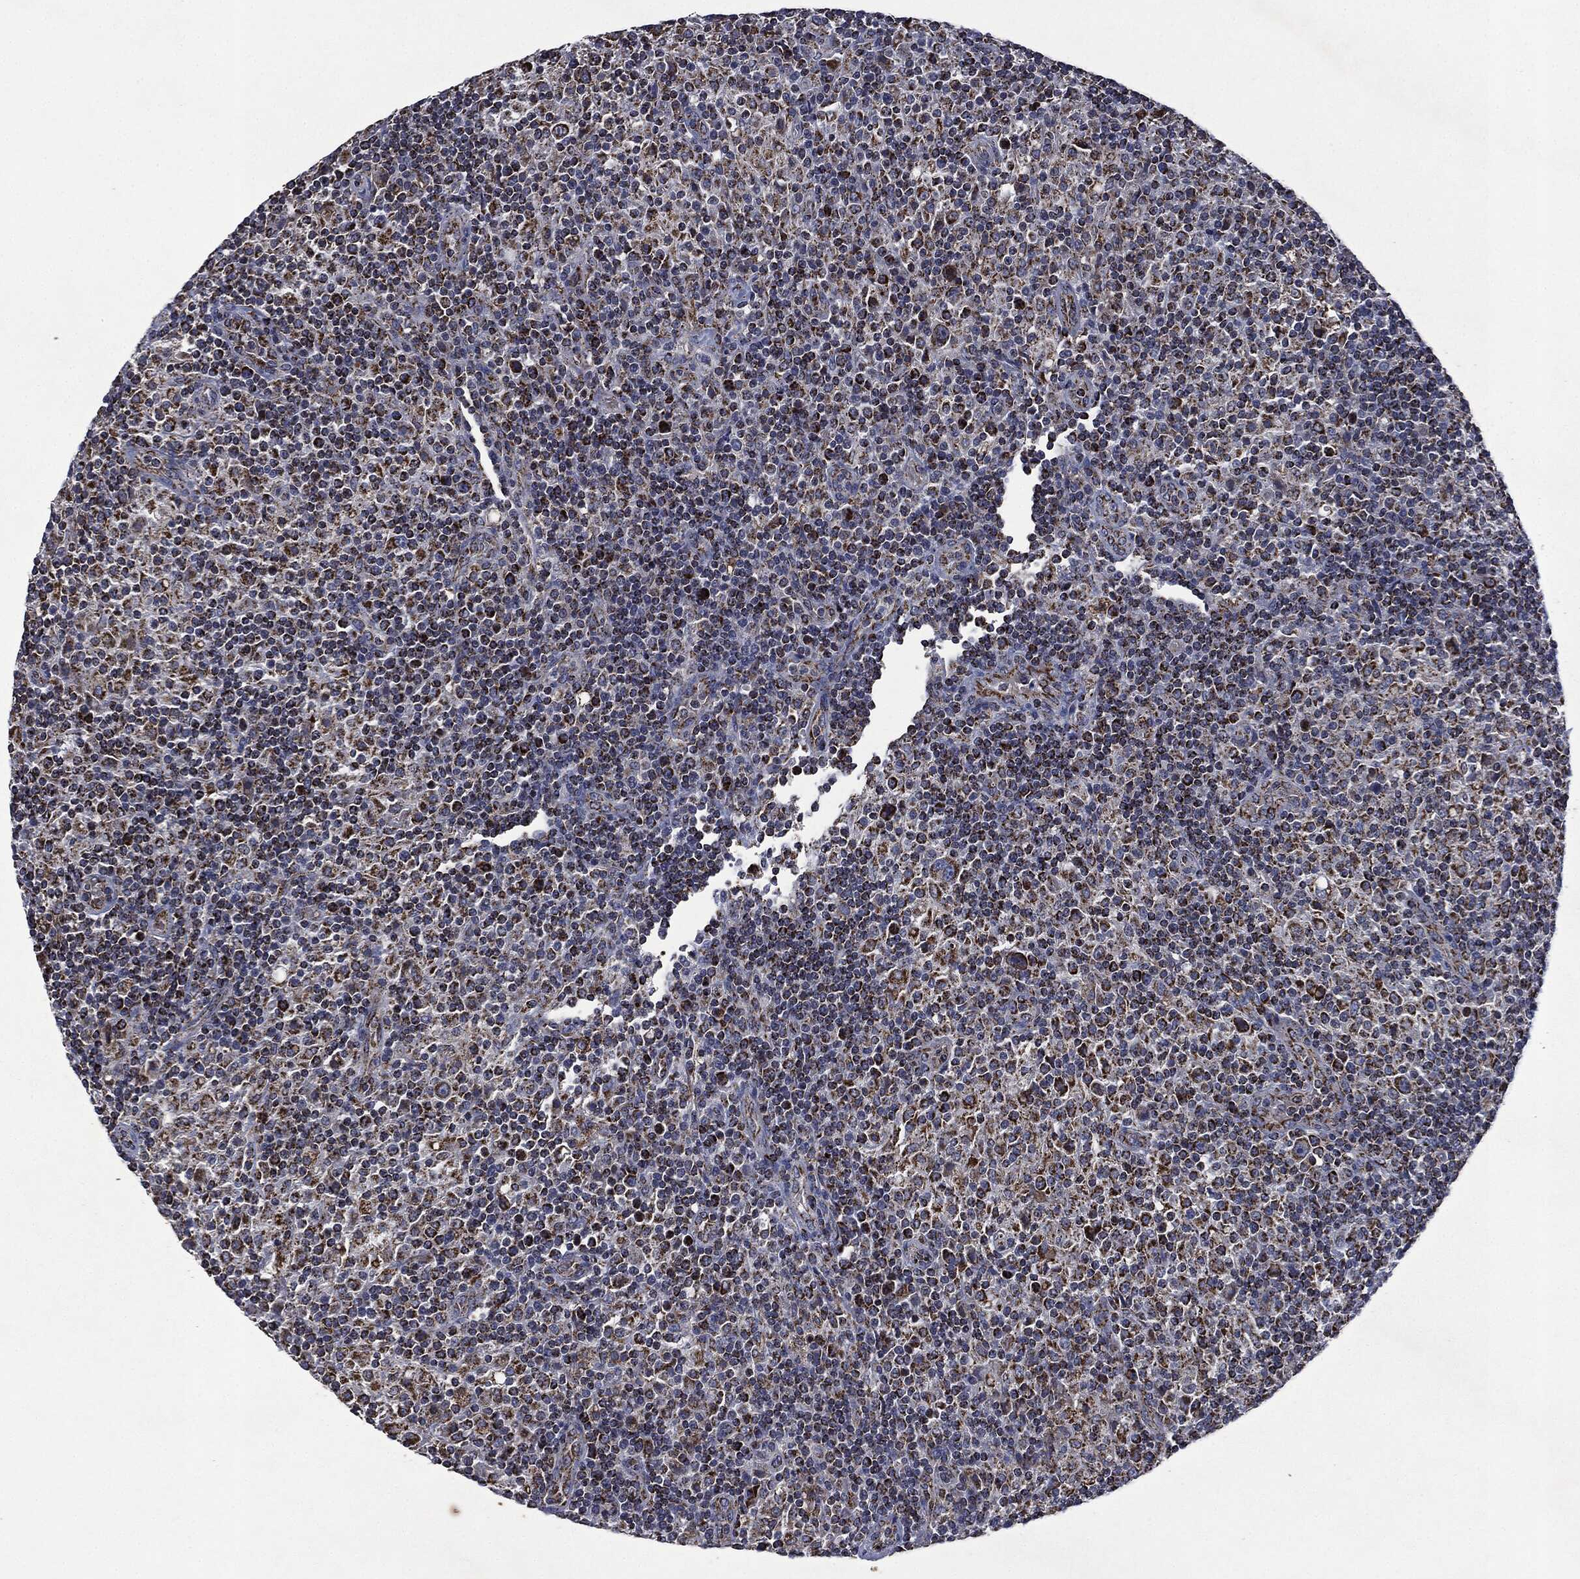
{"staining": {"intensity": "moderate", "quantity": ">75%", "location": "cytoplasmic/membranous"}, "tissue": "lymphoma", "cell_type": "Tumor cells", "image_type": "cancer", "snomed": [{"axis": "morphology", "description": "Hodgkin's disease, NOS"}, {"axis": "topography", "description": "Lymph node"}], "caption": "Human lymphoma stained with a protein marker reveals moderate staining in tumor cells.", "gene": "RYK", "patient": {"sex": "male", "age": 70}}